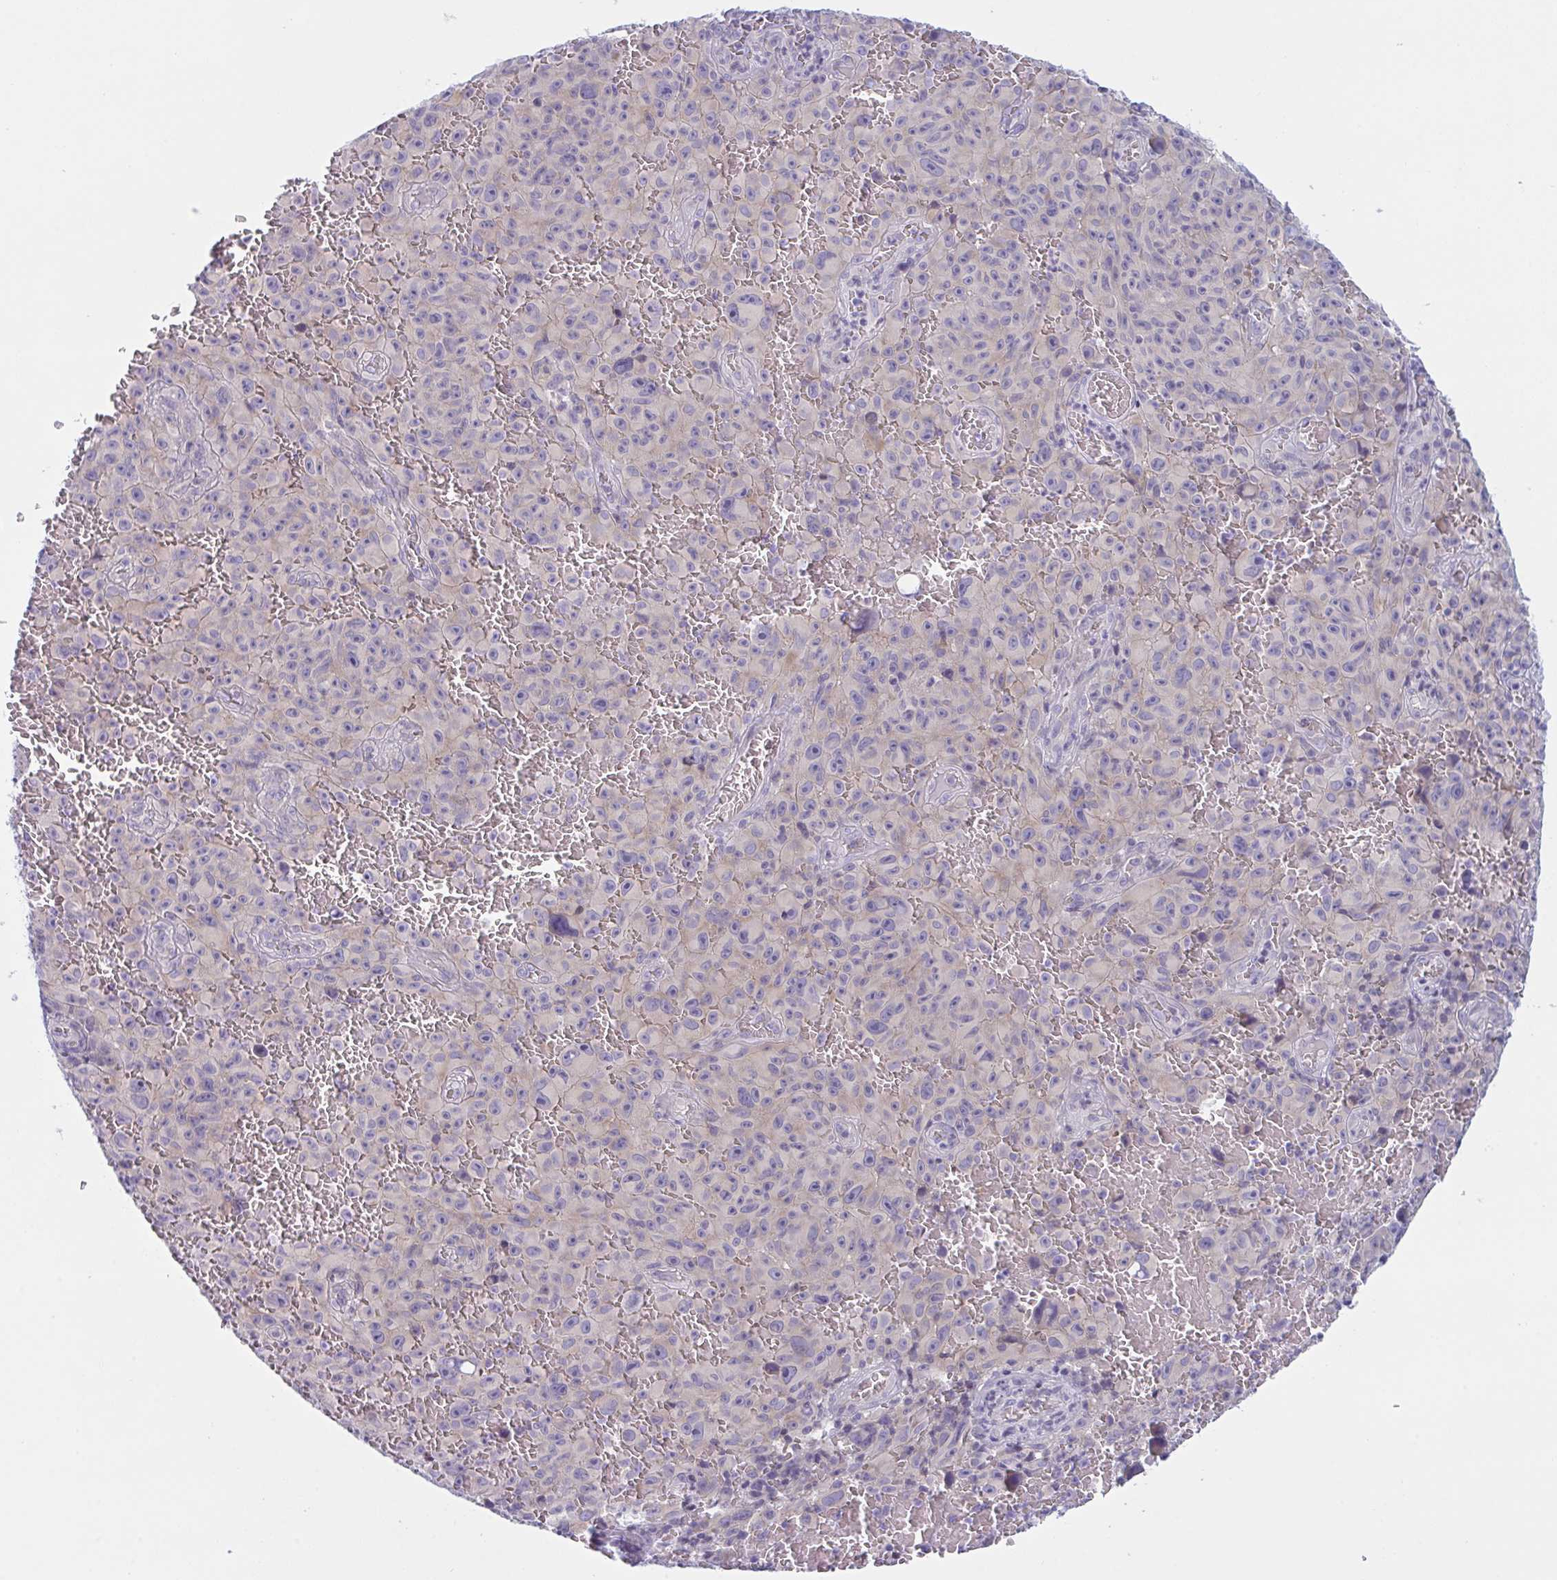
{"staining": {"intensity": "negative", "quantity": "none", "location": "none"}, "tissue": "melanoma", "cell_type": "Tumor cells", "image_type": "cancer", "snomed": [{"axis": "morphology", "description": "Malignant melanoma, NOS"}, {"axis": "topography", "description": "Skin"}], "caption": "Melanoma stained for a protein using immunohistochemistry (IHC) reveals no expression tumor cells.", "gene": "NAA30", "patient": {"sex": "female", "age": 82}}